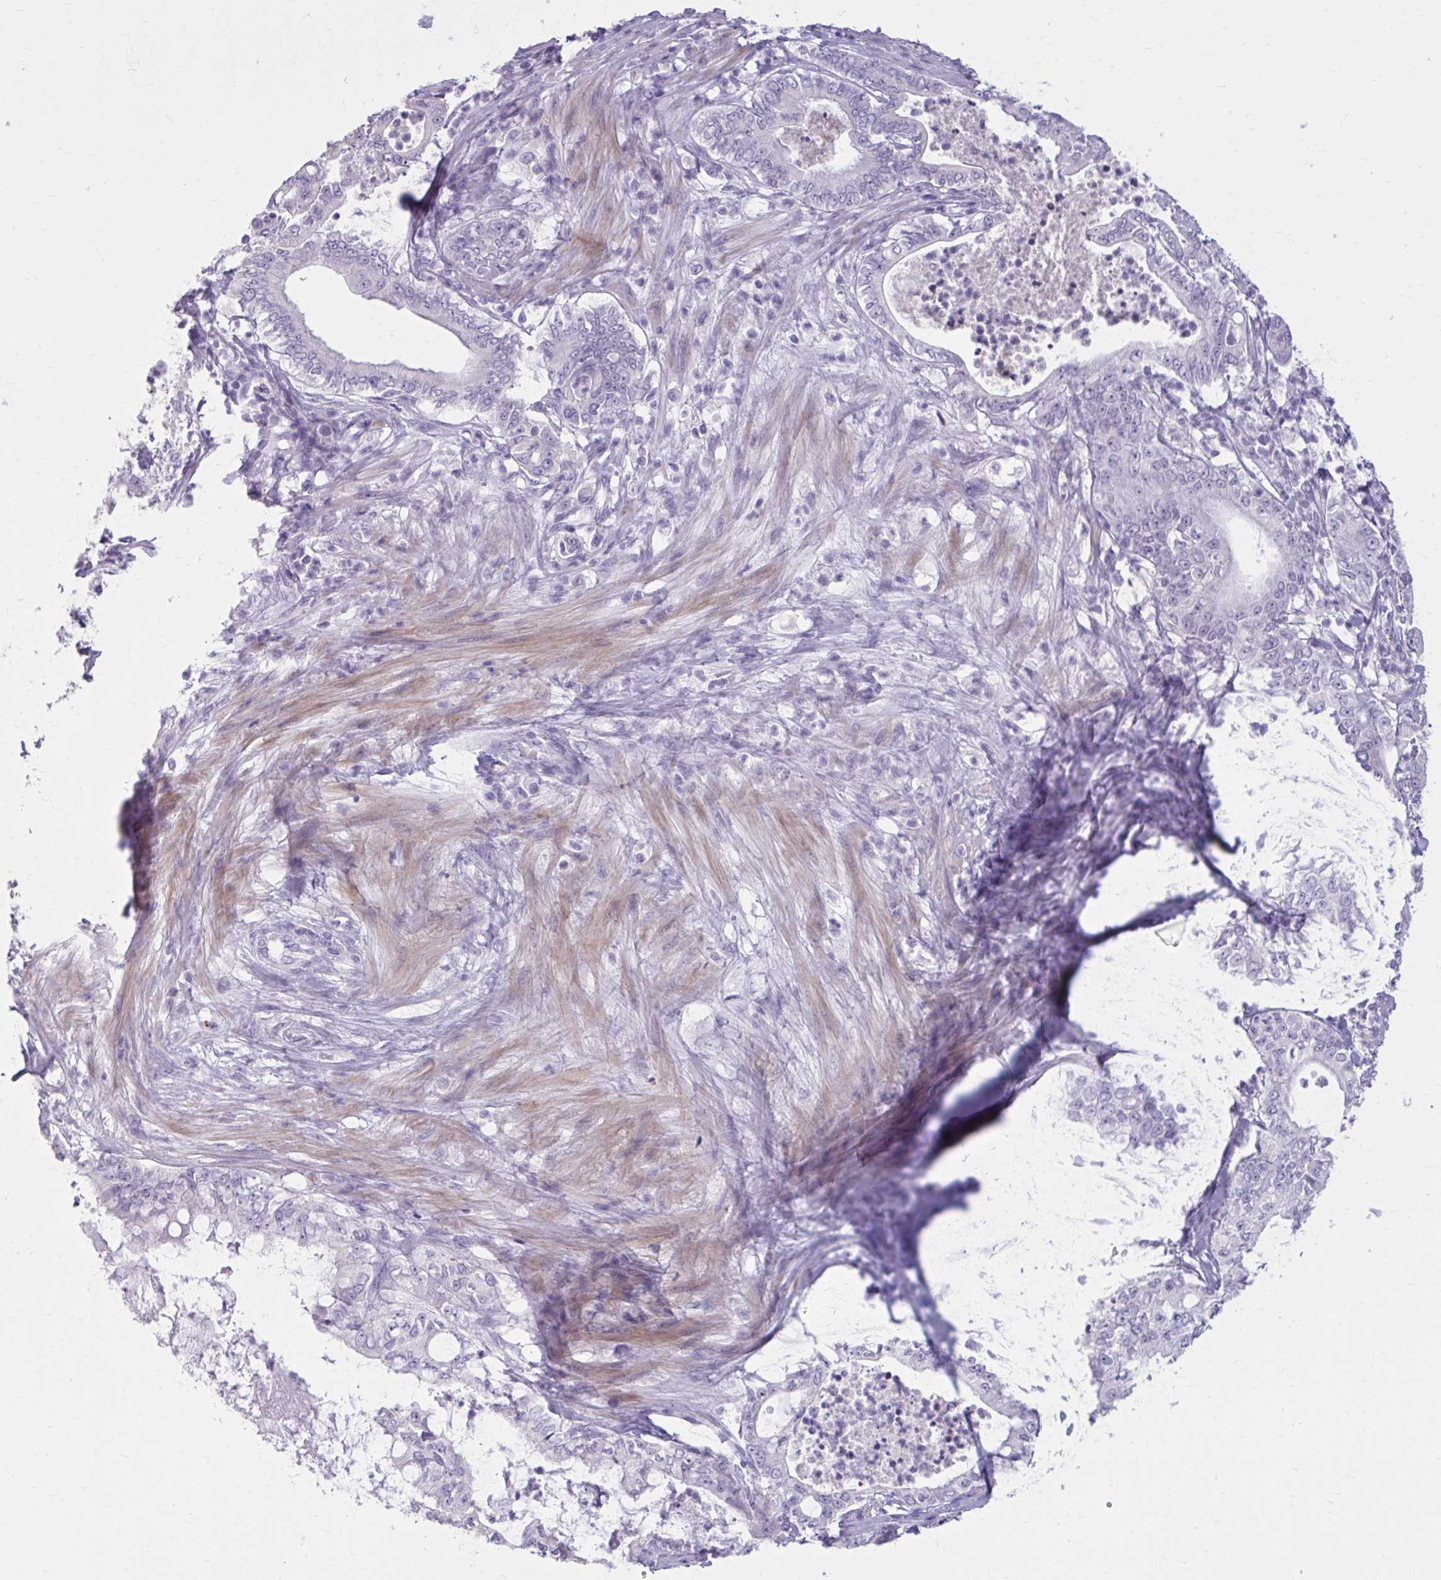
{"staining": {"intensity": "negative", "quantity": "none", "location": "none"}, "tissue": "pancreatic cancer", "cell_type": "Tumor cells", "image_type": "cancer", "snomed": [{"axis": "morphology", "description": "Adenocarcinoma, NOS"}, {"axis": "topography", "description": "Pancreas"}], "caption": "DAB (3,3'-diaminobenzidine) immunohistochemical staining of pancreatic cancer displays no significant positivity in tumor cells. (Brightfield microscopy of DAB IHC at high magnification).", "gene": "OR4B1", "patient": {"sex": "male", "age": 71}}